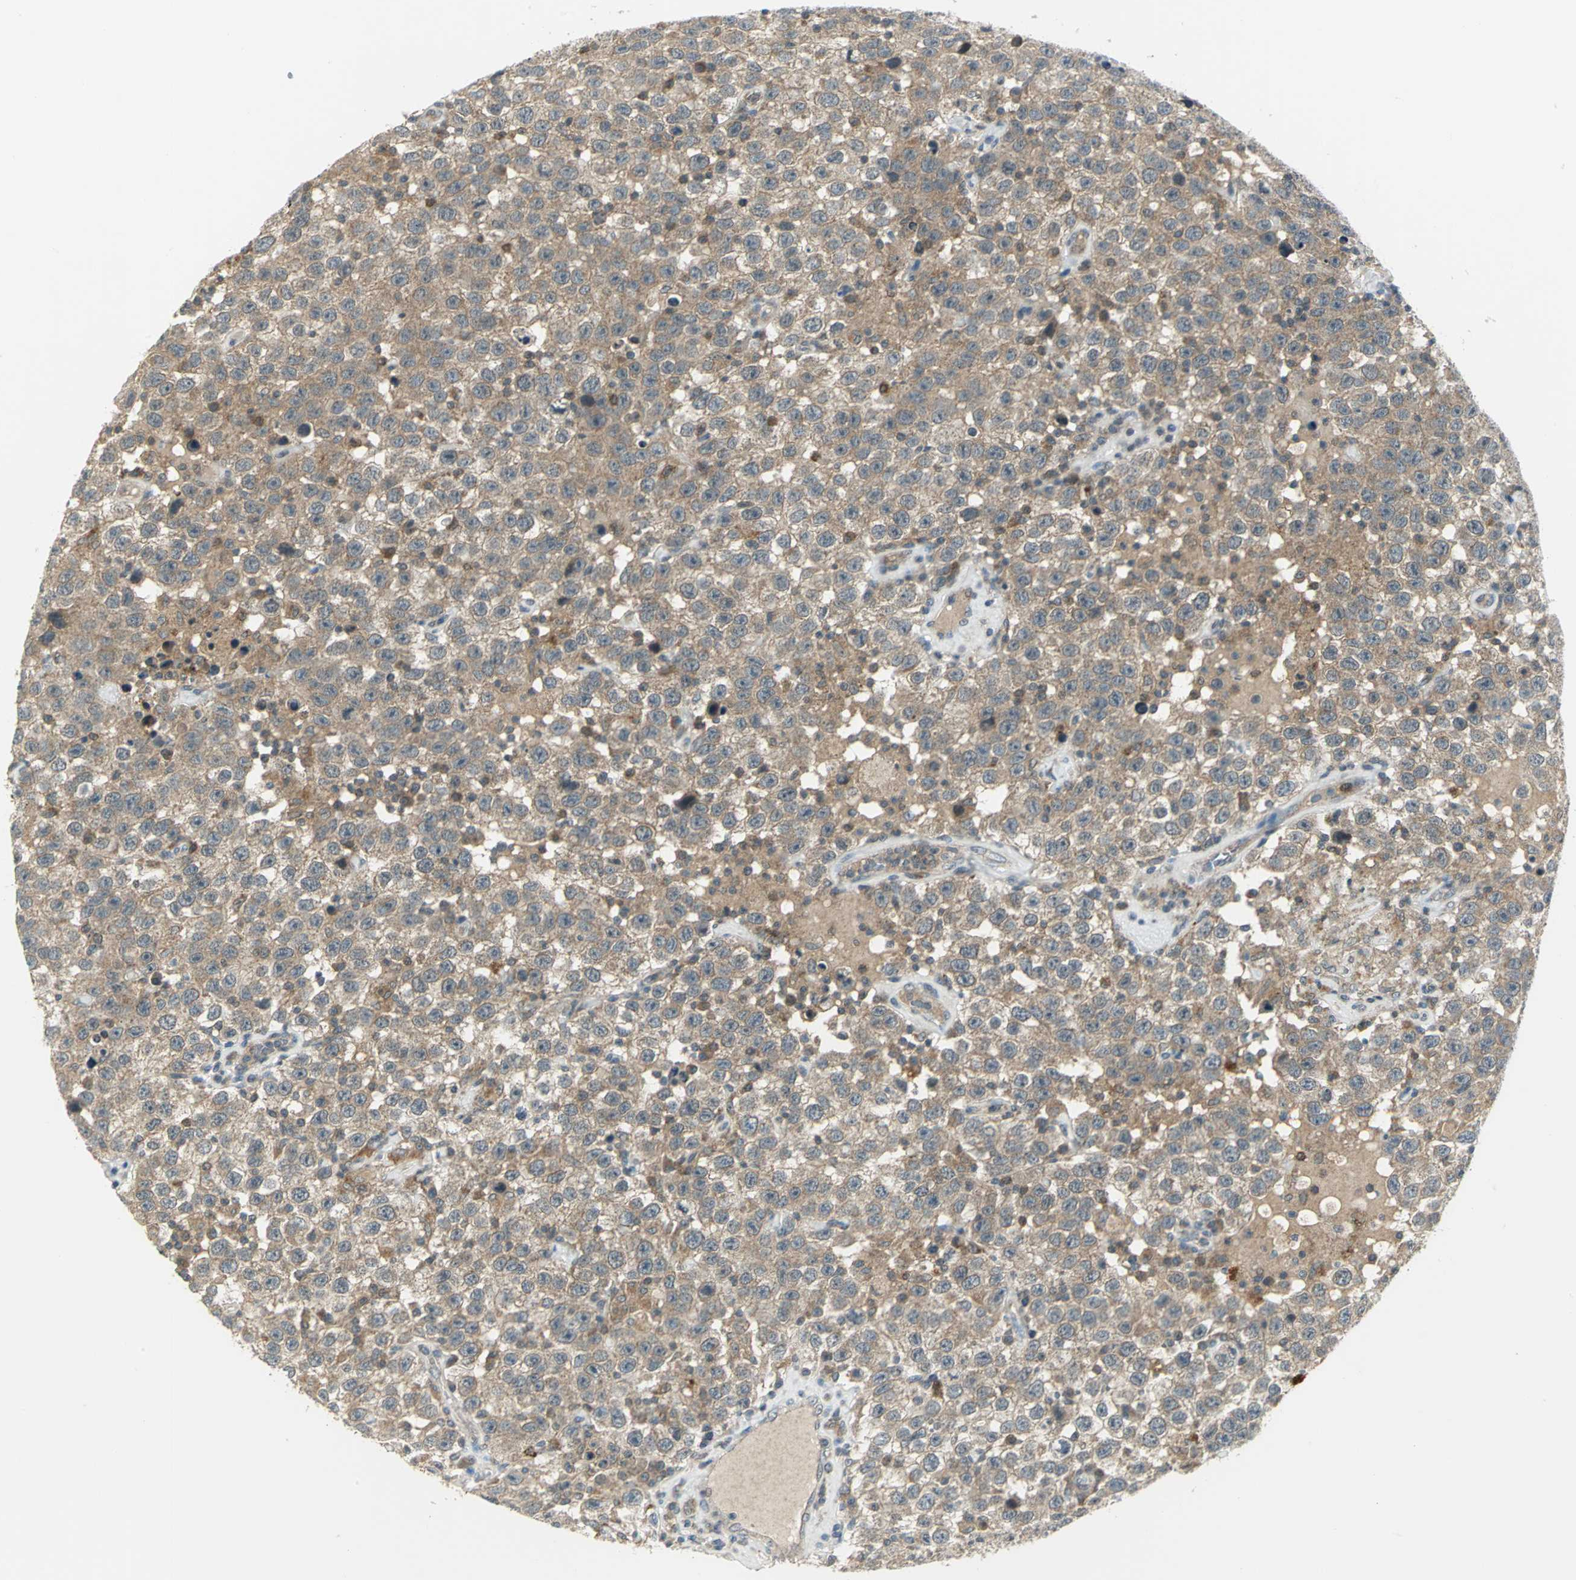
{"staining": {"intensity": "moderate", "quantity": ">75%", "location": "cytoplasmic/membranous"}, "tissue": "testis cancer", "cell_type": "Tumor cells", "image_type": "cancer", "snomed": [{"axis": "morphology", "description": "Seminoma, NOS"}, {"axis": "topography", "description": "Testis"}], "caption": "Testis seminoma was stained to show a protein in brown. There is medium levels of moderate cytoplasmic/membranous staining in approximately >75% of tumor cells. The staining was performed using DAB (3,3'-diaminobenzidine) to visualize the protein expression in brown, while the nuclei were stained in blue with hematoxylin (Magnification: 20x).", "gene": "MAPK8IP3", "patient": {"sex": "male", "age": 41}}